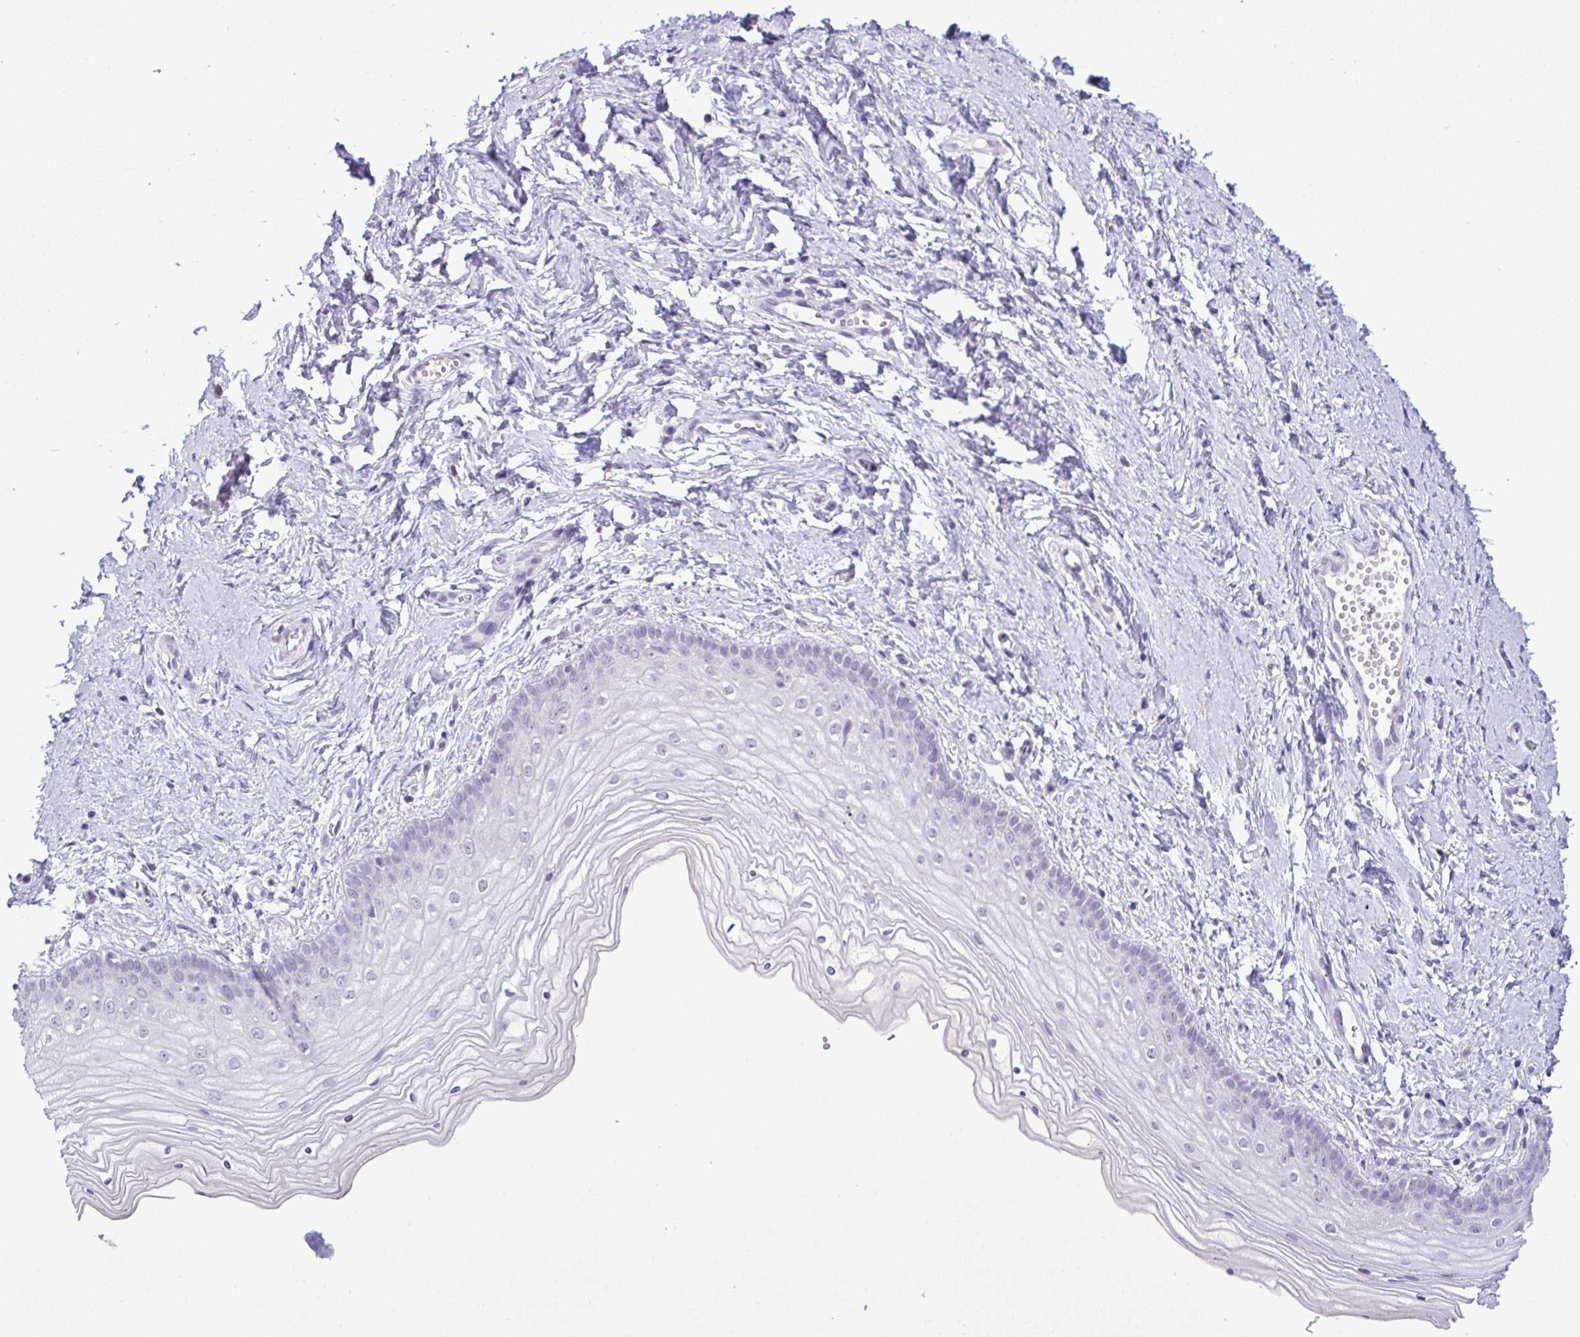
{"staining": {"intensity": "negative", "quantity": "none", "location": "none"}, "tissue": "vagina", "cell_type": "Squamous epithelial cells", "image_type": "normal", "snomed": [{"axis": "morphology", "description": "Normal tissue, NOS"}, {"axis": "topography", "description": "Vagina"}], "caption": "A high-resolution photomicrograph shows IHC staining of benign vagina, which demonstrates no significant positivity in squamous epithelial cells.", "gene": "YBX2", "patient": {"sex": "female", "age": 38}}